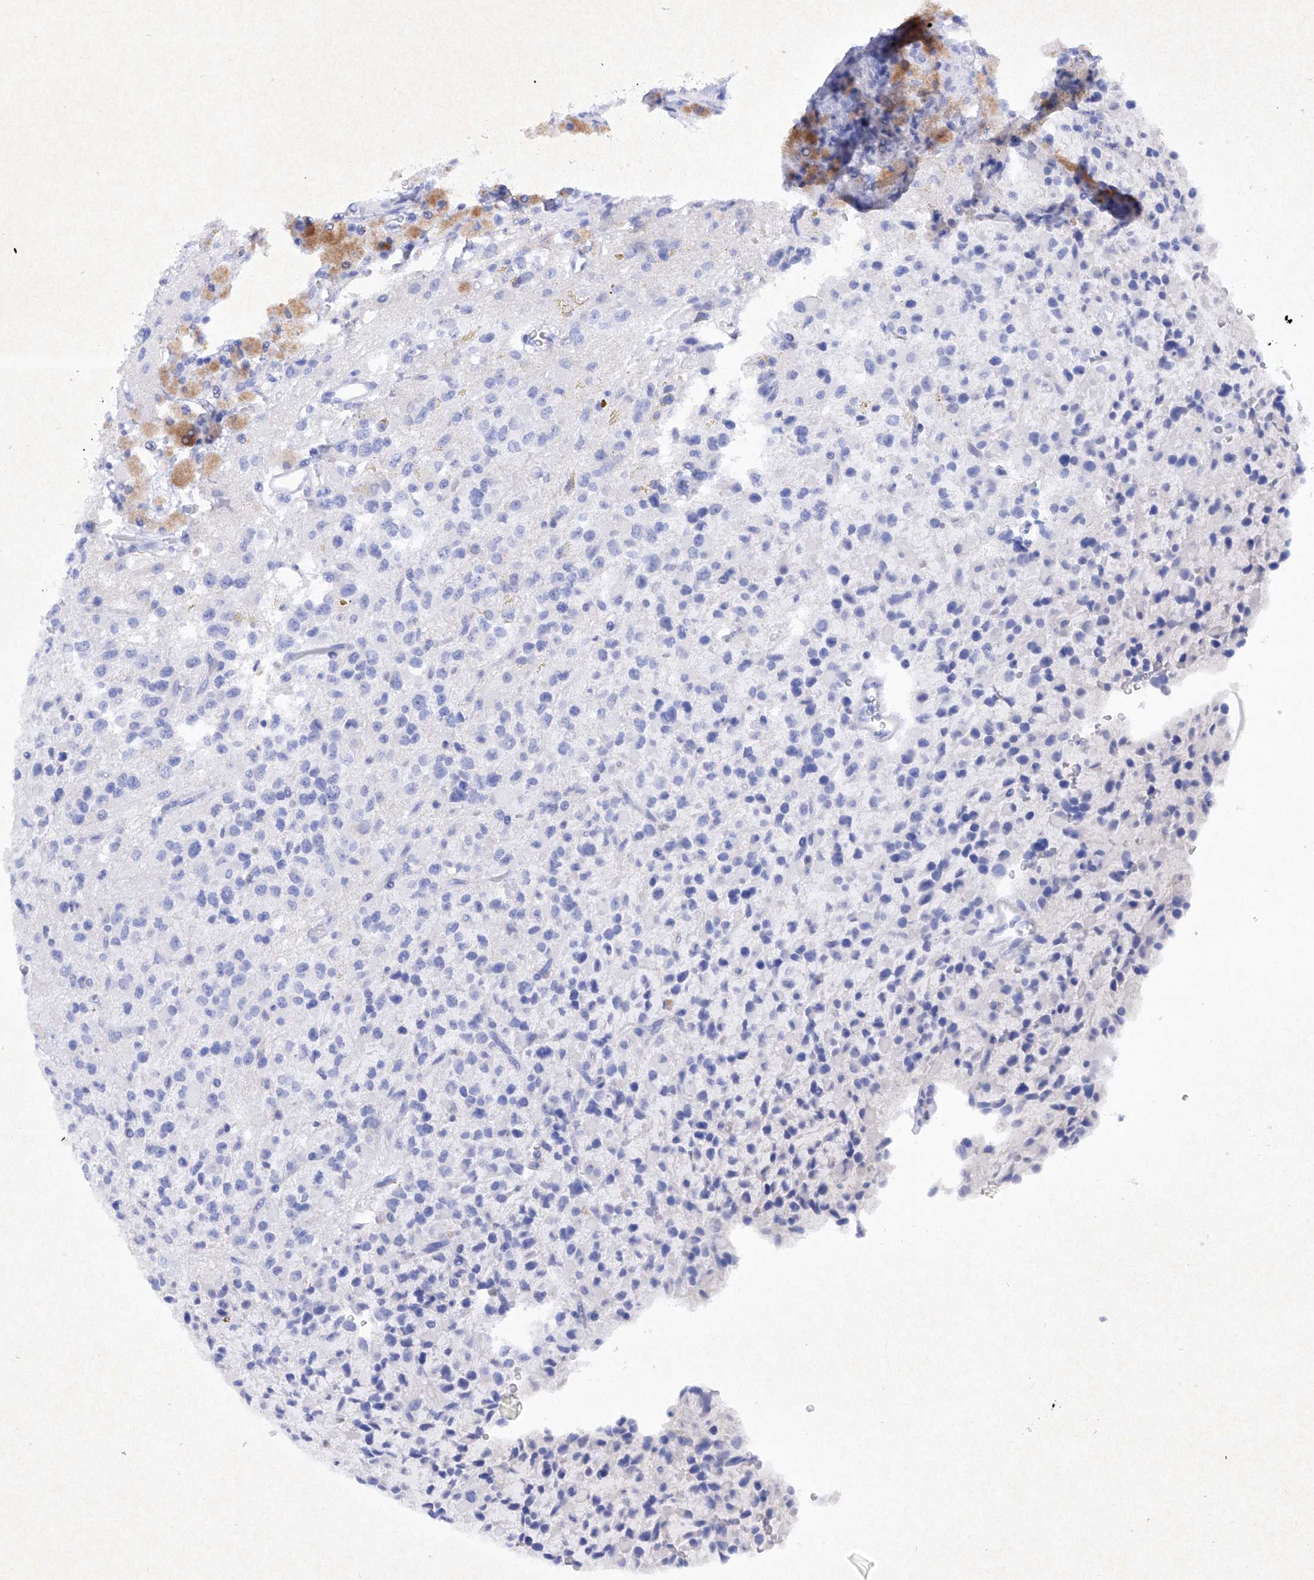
{"staining": {"intensity": "negative", "quantity": "none", "location": "none"}, "tissue": "glioma", "cell_type": "Tumor cells", "image_type": "cancer", "snomed": [{"axis": "morphology", "description": "Glioma, malignant, High grade"}, {"axis": "topography", "description": "Brain"}], "caption": "Immunohistochemistry (IHC) micrograph of neoplastic tissue: glioma stained with DAB (3,3'-diaminobenzidine) shows no significant protein expression in tumor cells. The staining was performed using DAB (3,3'-diaminobenzidine) to visualize the protein expression in brown, while the nuclei were stained in blue with hematoxylin (Magnification: 20x).", "gene": "BARX2", "patient": {"sex": "male", "age": 34}}